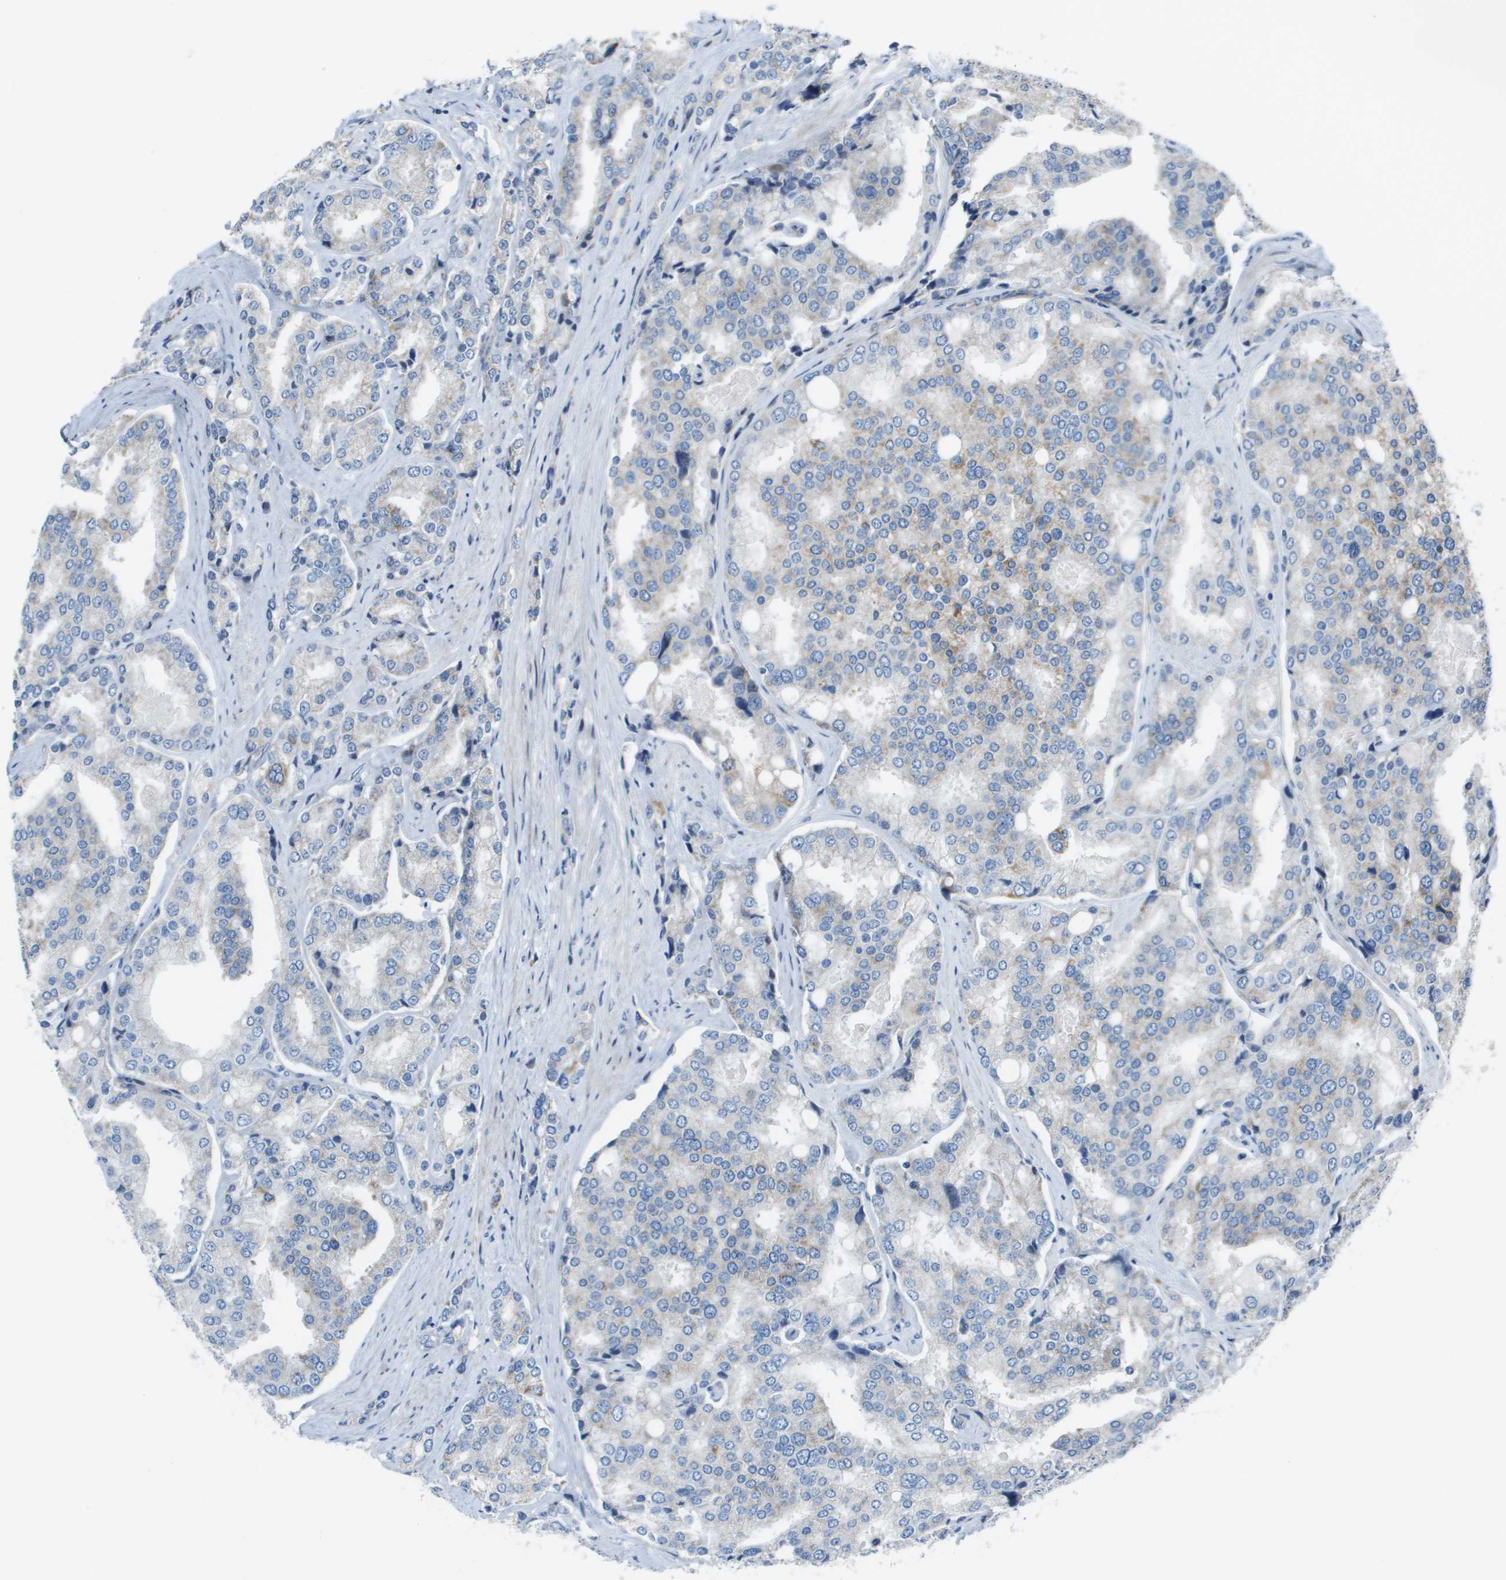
{"staining": {"intensity": "negative", "quantity": "none", "location": "none"}, "tissue": "prostate cancer", "cell_type": "Tumor cells", "image_type": "cancer", "snomed": [{"axis": "morphology", "description": "Adenocarcinoma, High grade"}, {"axis": "topography", "description": "Prostate"}], "caption": "DAB immunohistochemical staining of human adenocarcinoma (high-grade) (prostate) reveals no significant positivity in tumor cells. (Immunohistochemistry (ihc), brightfield microscopy, high magnification).", "gene": "MGAT3", "patient": {"sex": "male", "age": 50}}